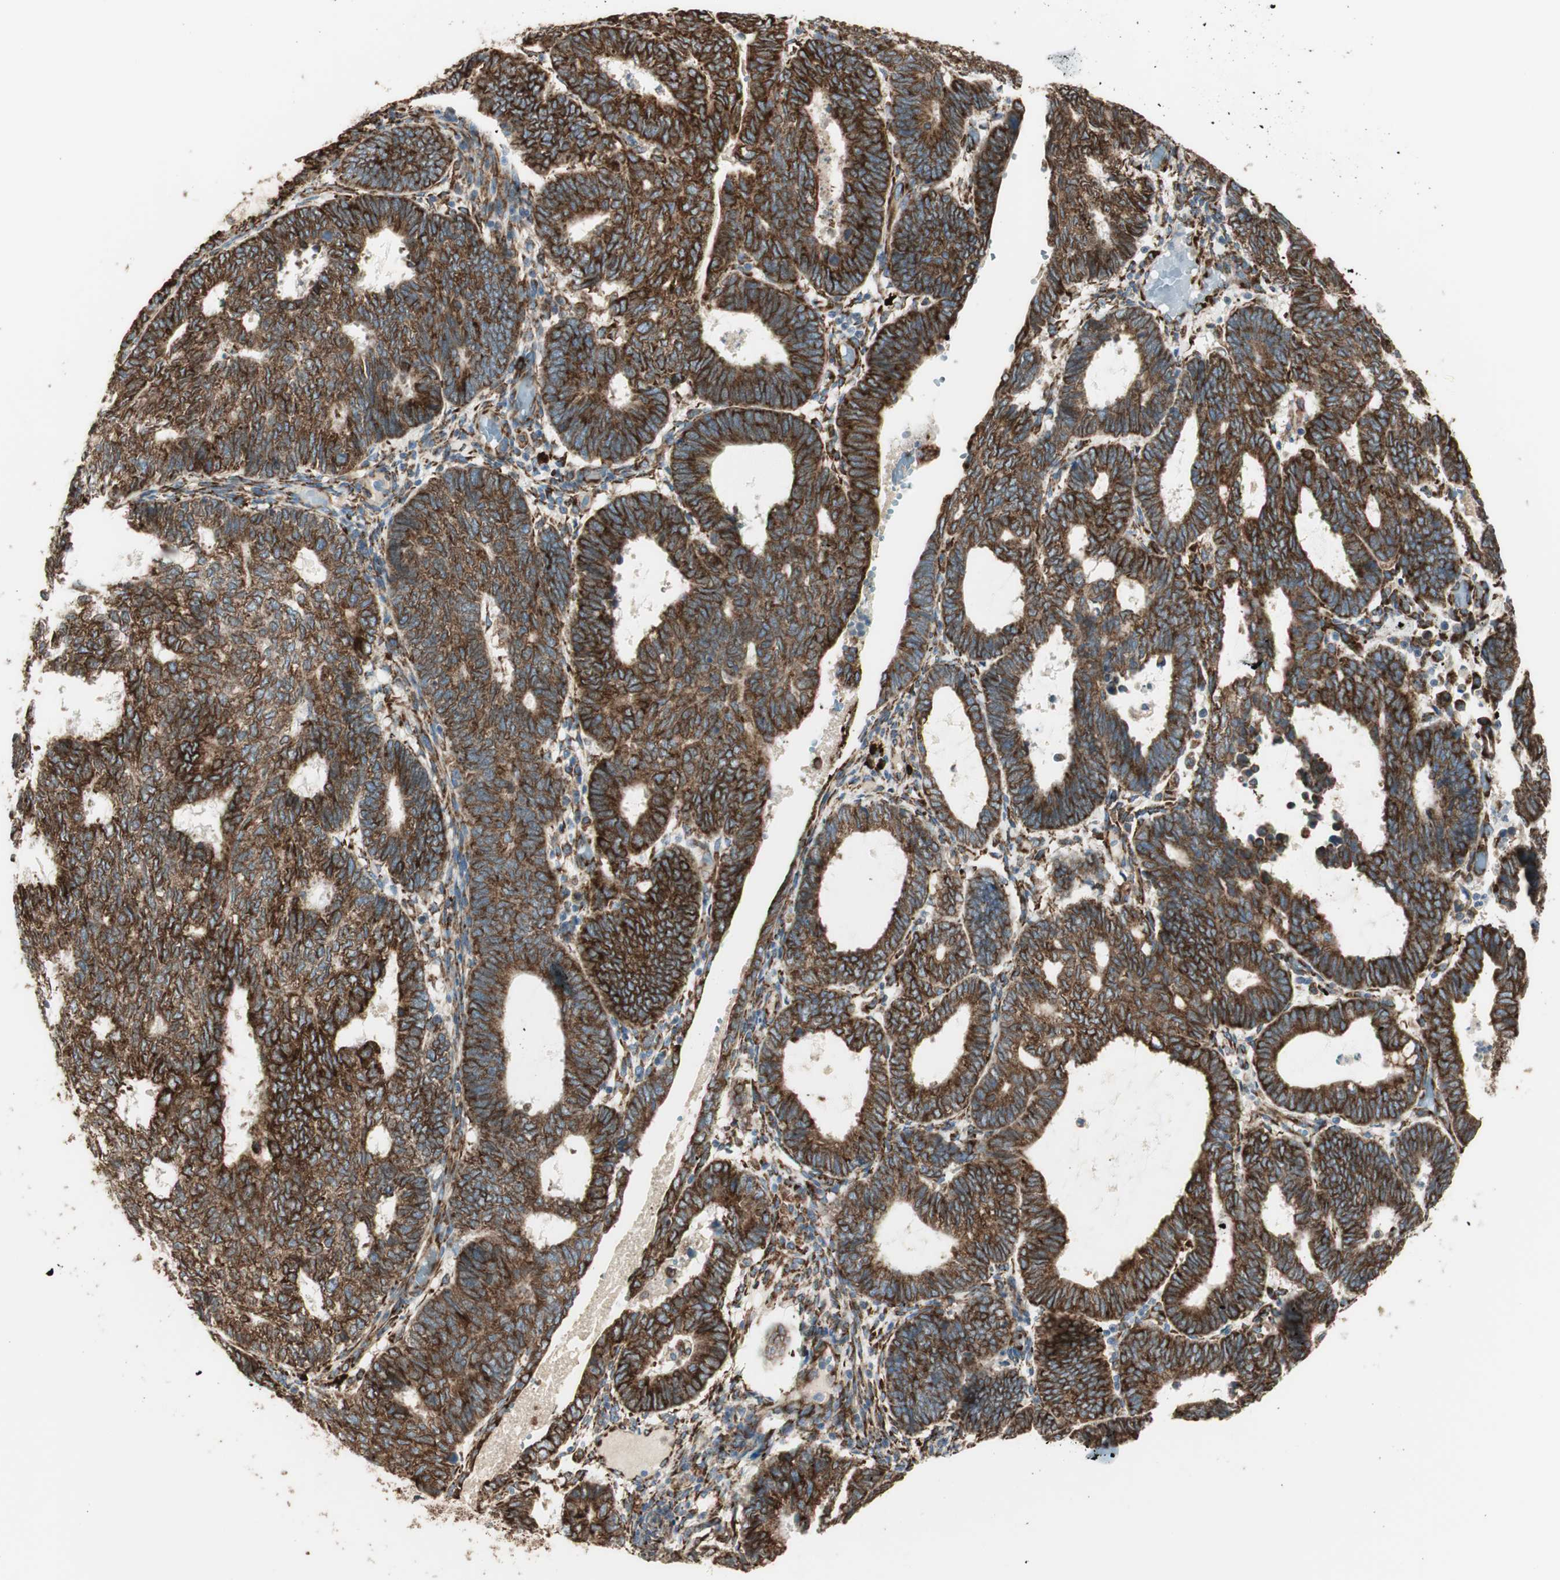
{"staining": {"intensity": "strong", "quantity": ">75%", "location": "cytoplasmic/membranous"}, "tissue": "endometrial cancer", "cell_type": "Tumor cells", "image_type": "cancer", "snomed": [{"axis": "morphology", "description": "Adenocarcinoma, NOS"}, {"axis": "topography", "description": "Uterus"}], "caption": "A histopathology image of human endometrial adenocarcinoma stained for a protein demonstrates strong cytoplasmic/membranous brown staining in tumor cells.", "gene": "RRBP1", "patient": {"sex": "female", "age": 60}}